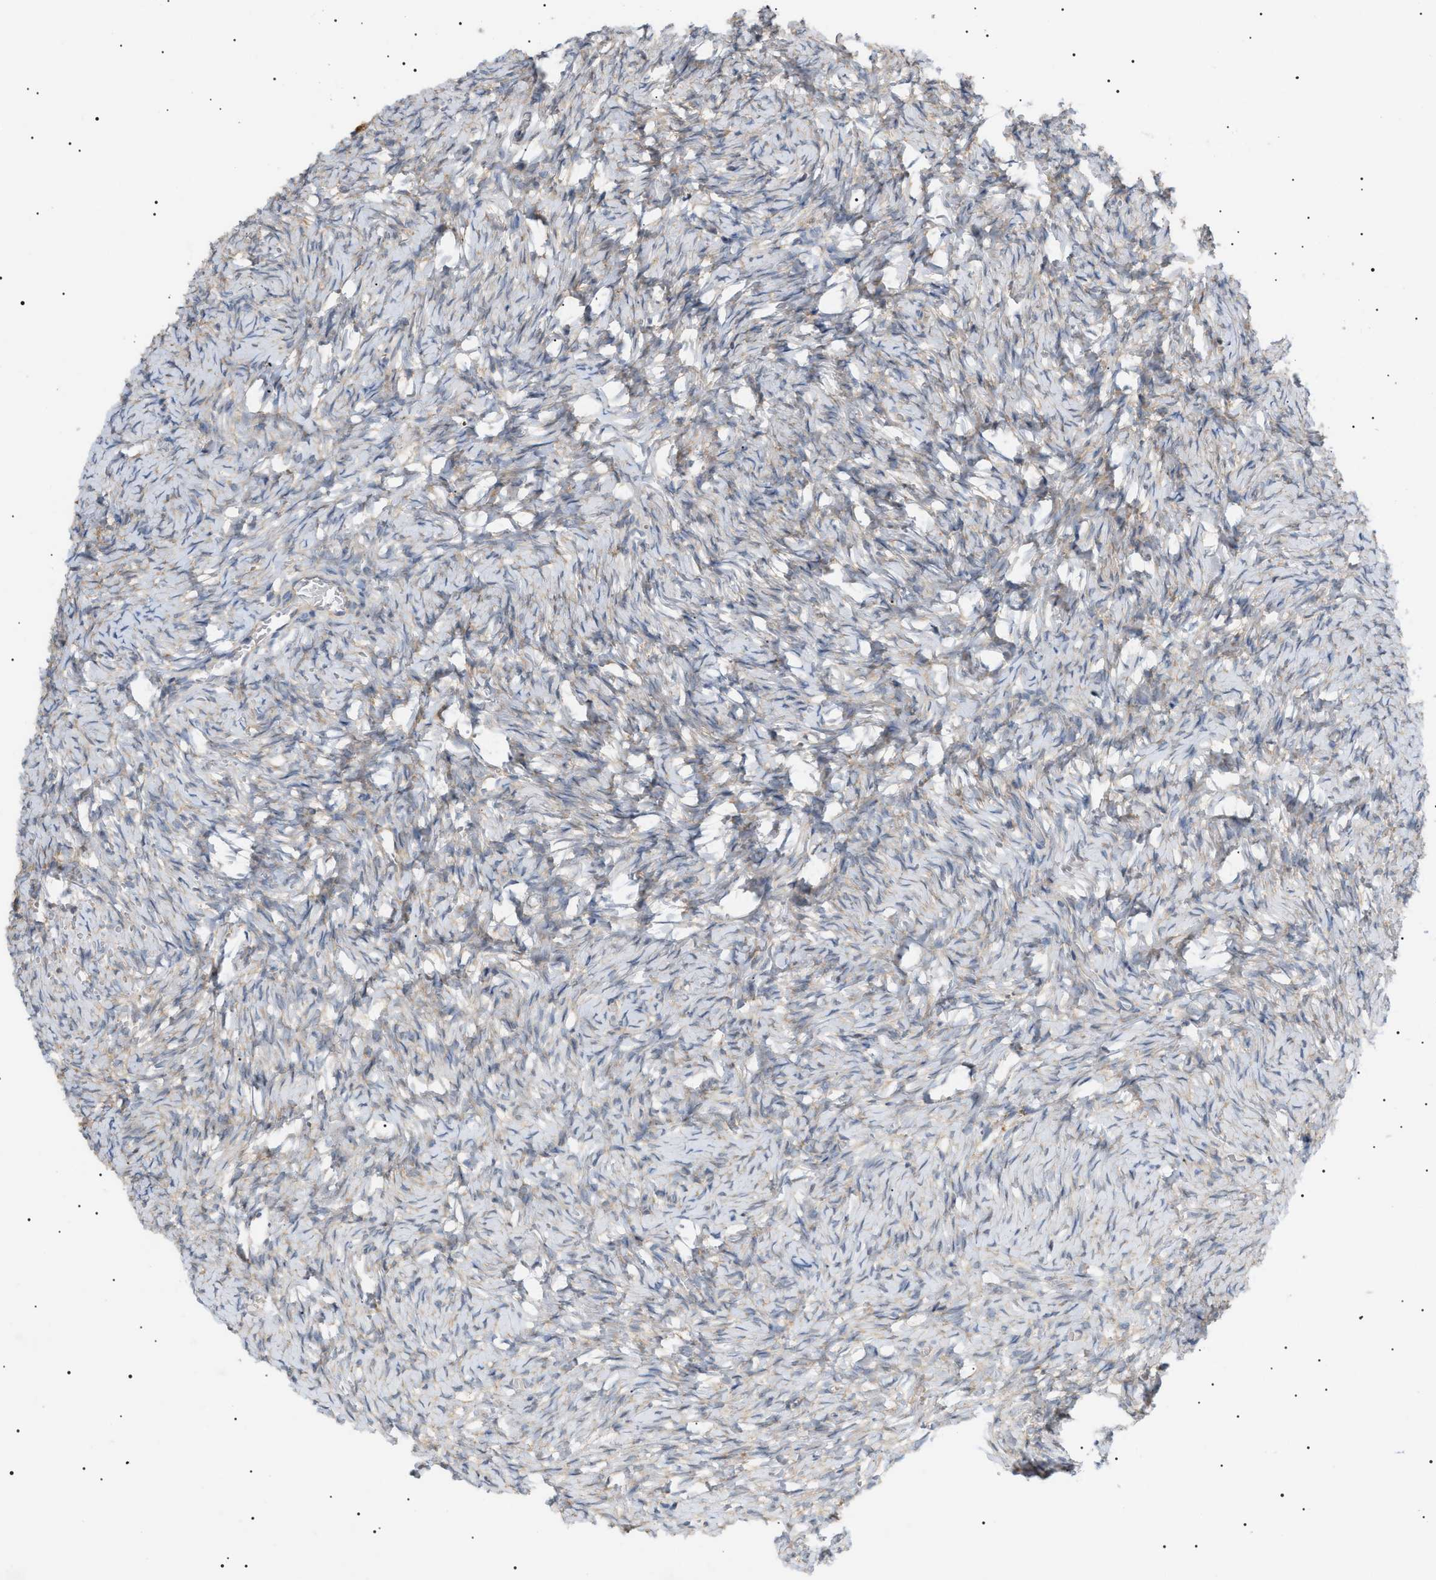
{"staining": {"intensity": "weak", "quantity": "25%-75%", "location": "cytoplasmic/membranous"}, "tissue": "ovary", "cell_type": "Ovarian stroma cells", "image_type": "normal", "snomed": [{"axis": "morphology", "description": "Normal tissue, NOS"}, {"axis": "topography", "description": "Ovary"}], "caption": "The histopathology image demonstrates a brown stain indicating the presence of a protein in the cytoplasmic/membranous of ovarian stroma cells in ovary. The staining was performed using DAB (3,3'-diaminobenzidine), with brown indicating positive protein expression. Nuclei are stained blue with hematoxylin.", "gene": "IRS2", "patient": {"sex": "female", "age": 27}}